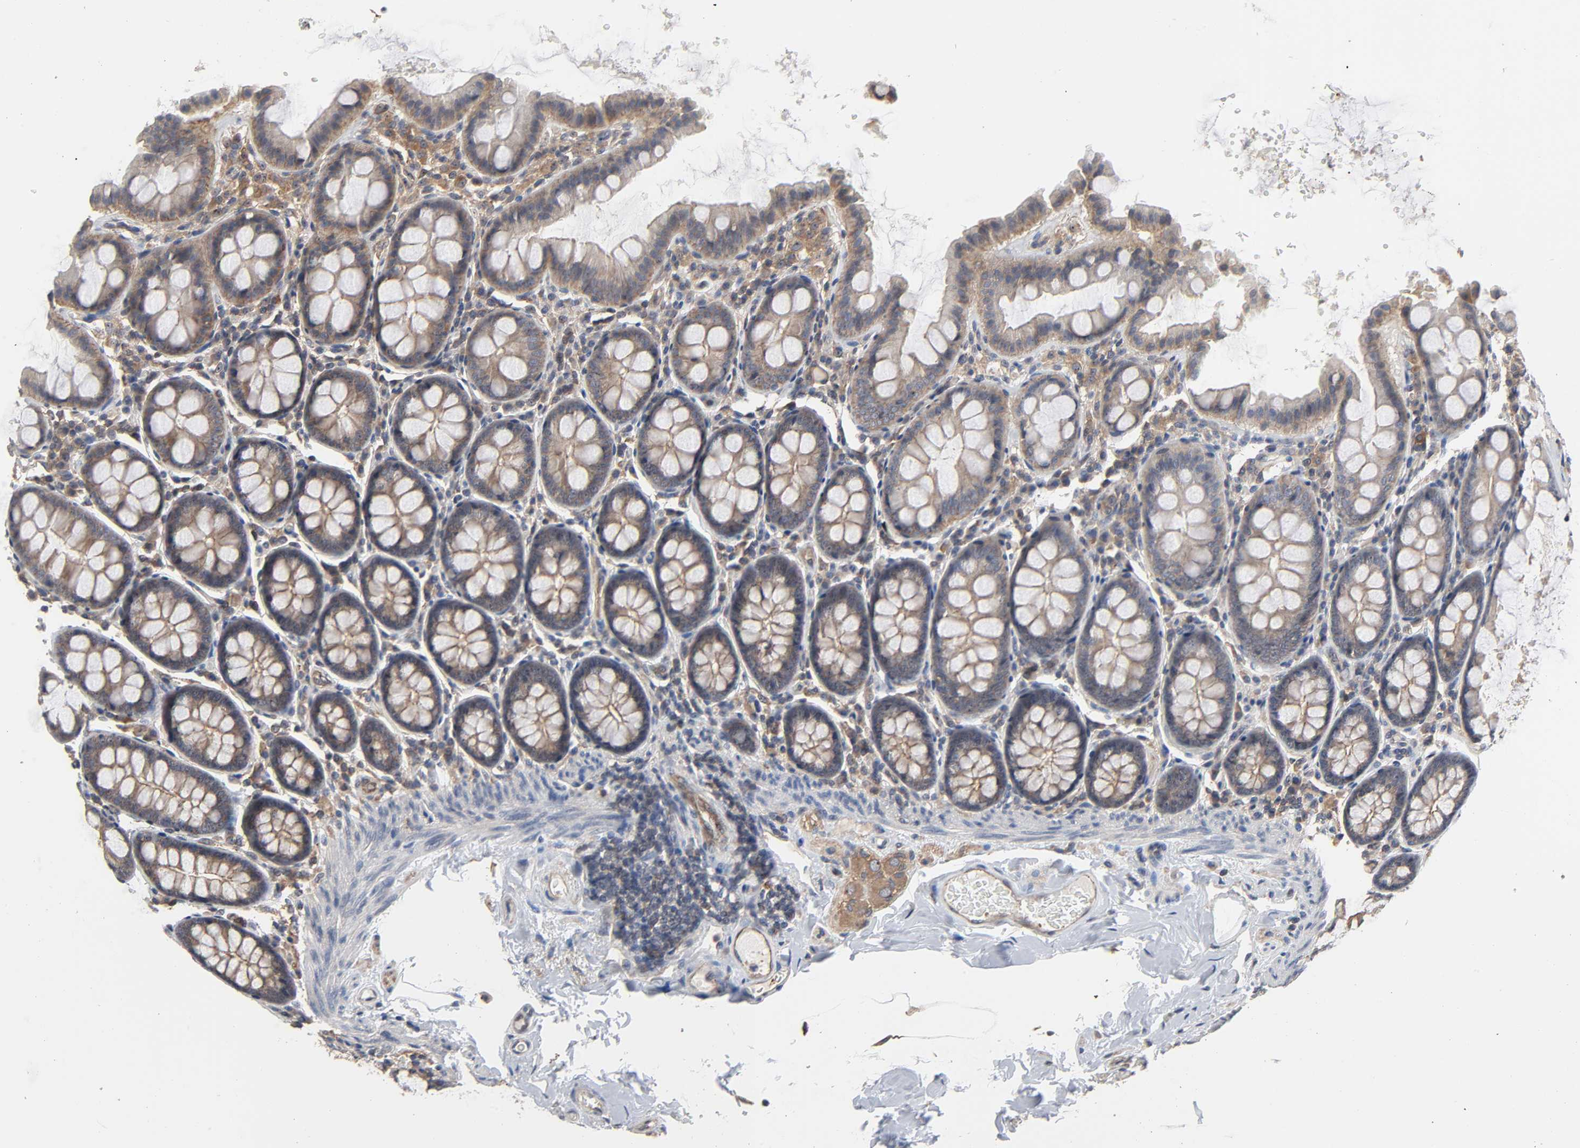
{"staining": {"intensity": "weak", "quantity": ">75%", "location": "cytoplasmic/membranous"}, "tissue": "colon", "cell_type": "Endothelial cells", "image_type": "normal", "snomed": [{"axis": "morphology", "description": "Normal tissue, NOS"}, {"axis": "topography", "description": "Colon"}], "caption": "Protein staining demonstrates weak cytoplasmic/membranous expression in about >75% of endothelial cells in unremarkable colon. (Brightfield microscopy of DAB IHC at high magnification).", "gene": "DDX10", "patient": {"sex": "female", "age": 61}}